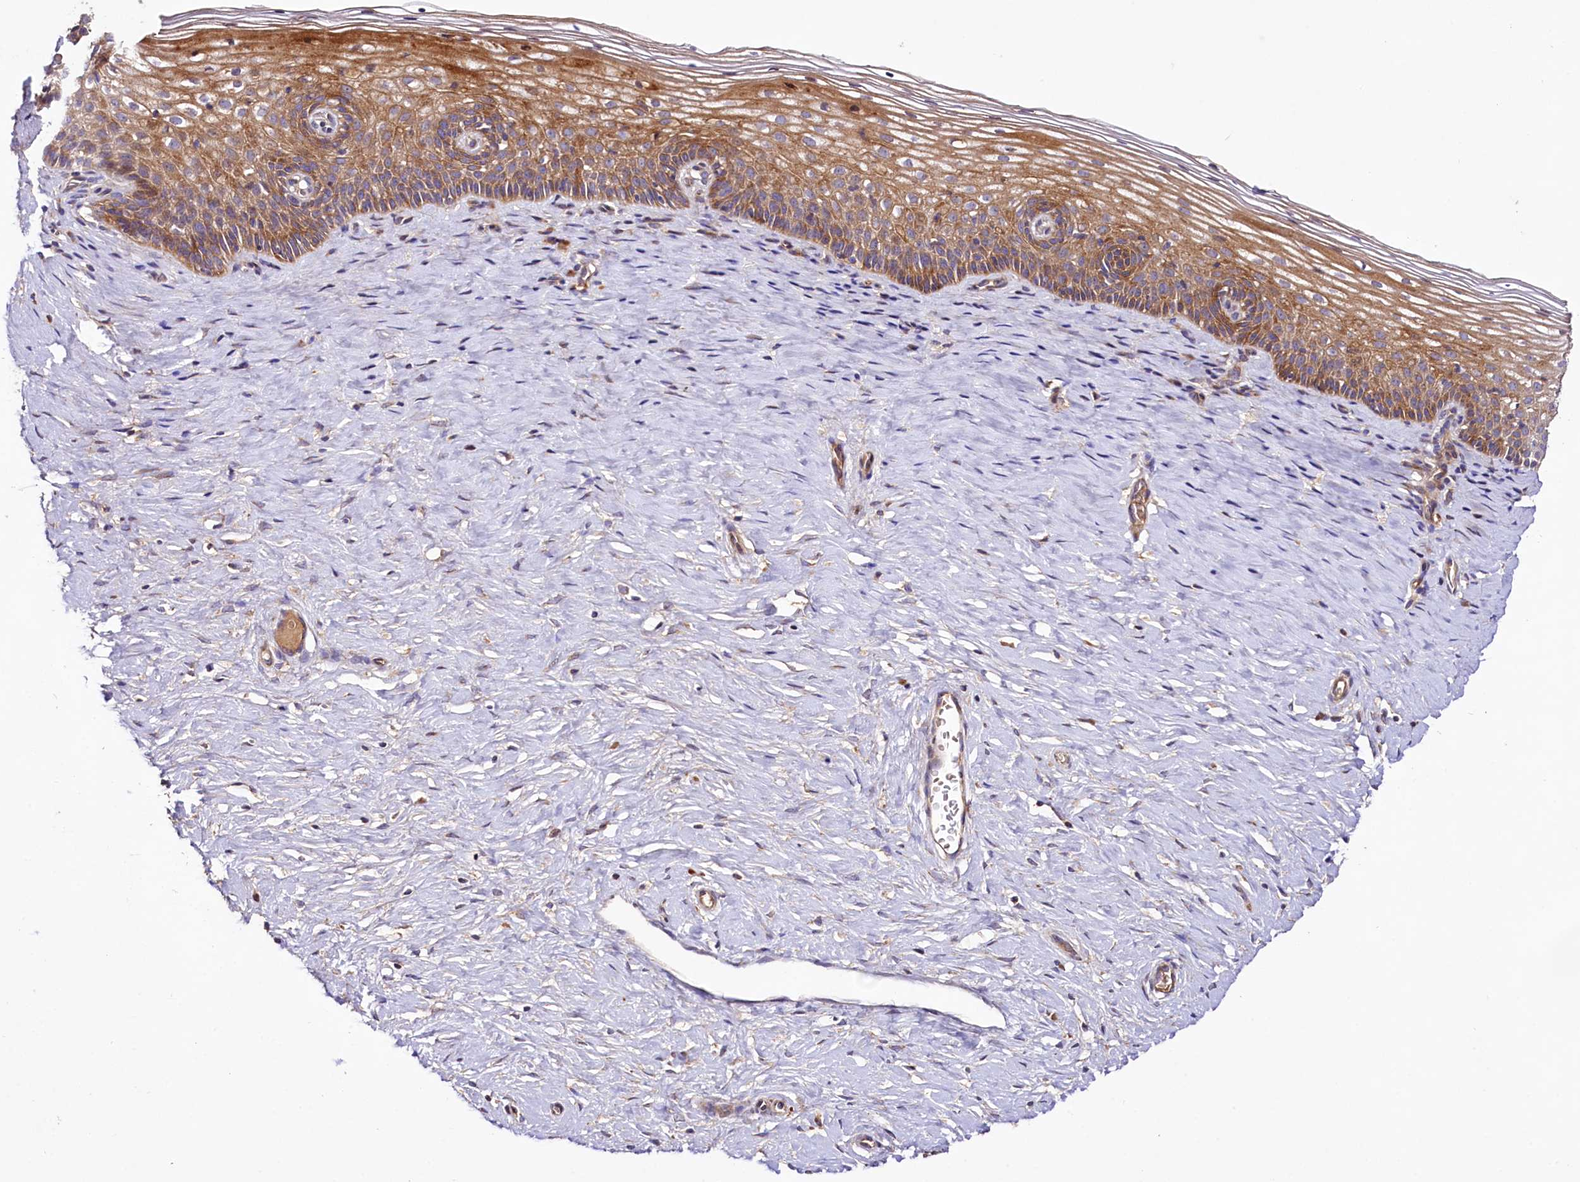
{"staining": {"intensity": "weak", "quantity": "25%-75%", "location": "cytoplasmic/membranous"}, "tissue": "cervix", "cell_type": "Glandular cells", "image_type": "normal", "snomed": [{"axis": "morphology", "description": "Normal tissue, NOS"}, {"axis": "topography", "description": "Cervix"}], "caption": "Weak cytoplasmic/membranous staining for a protein is seen in approximately 25%-75% of glandular cells of unremarkable cervix using IHC.", "gene": "DMXL2", "patient": {"sex": "female", "age": 33}}